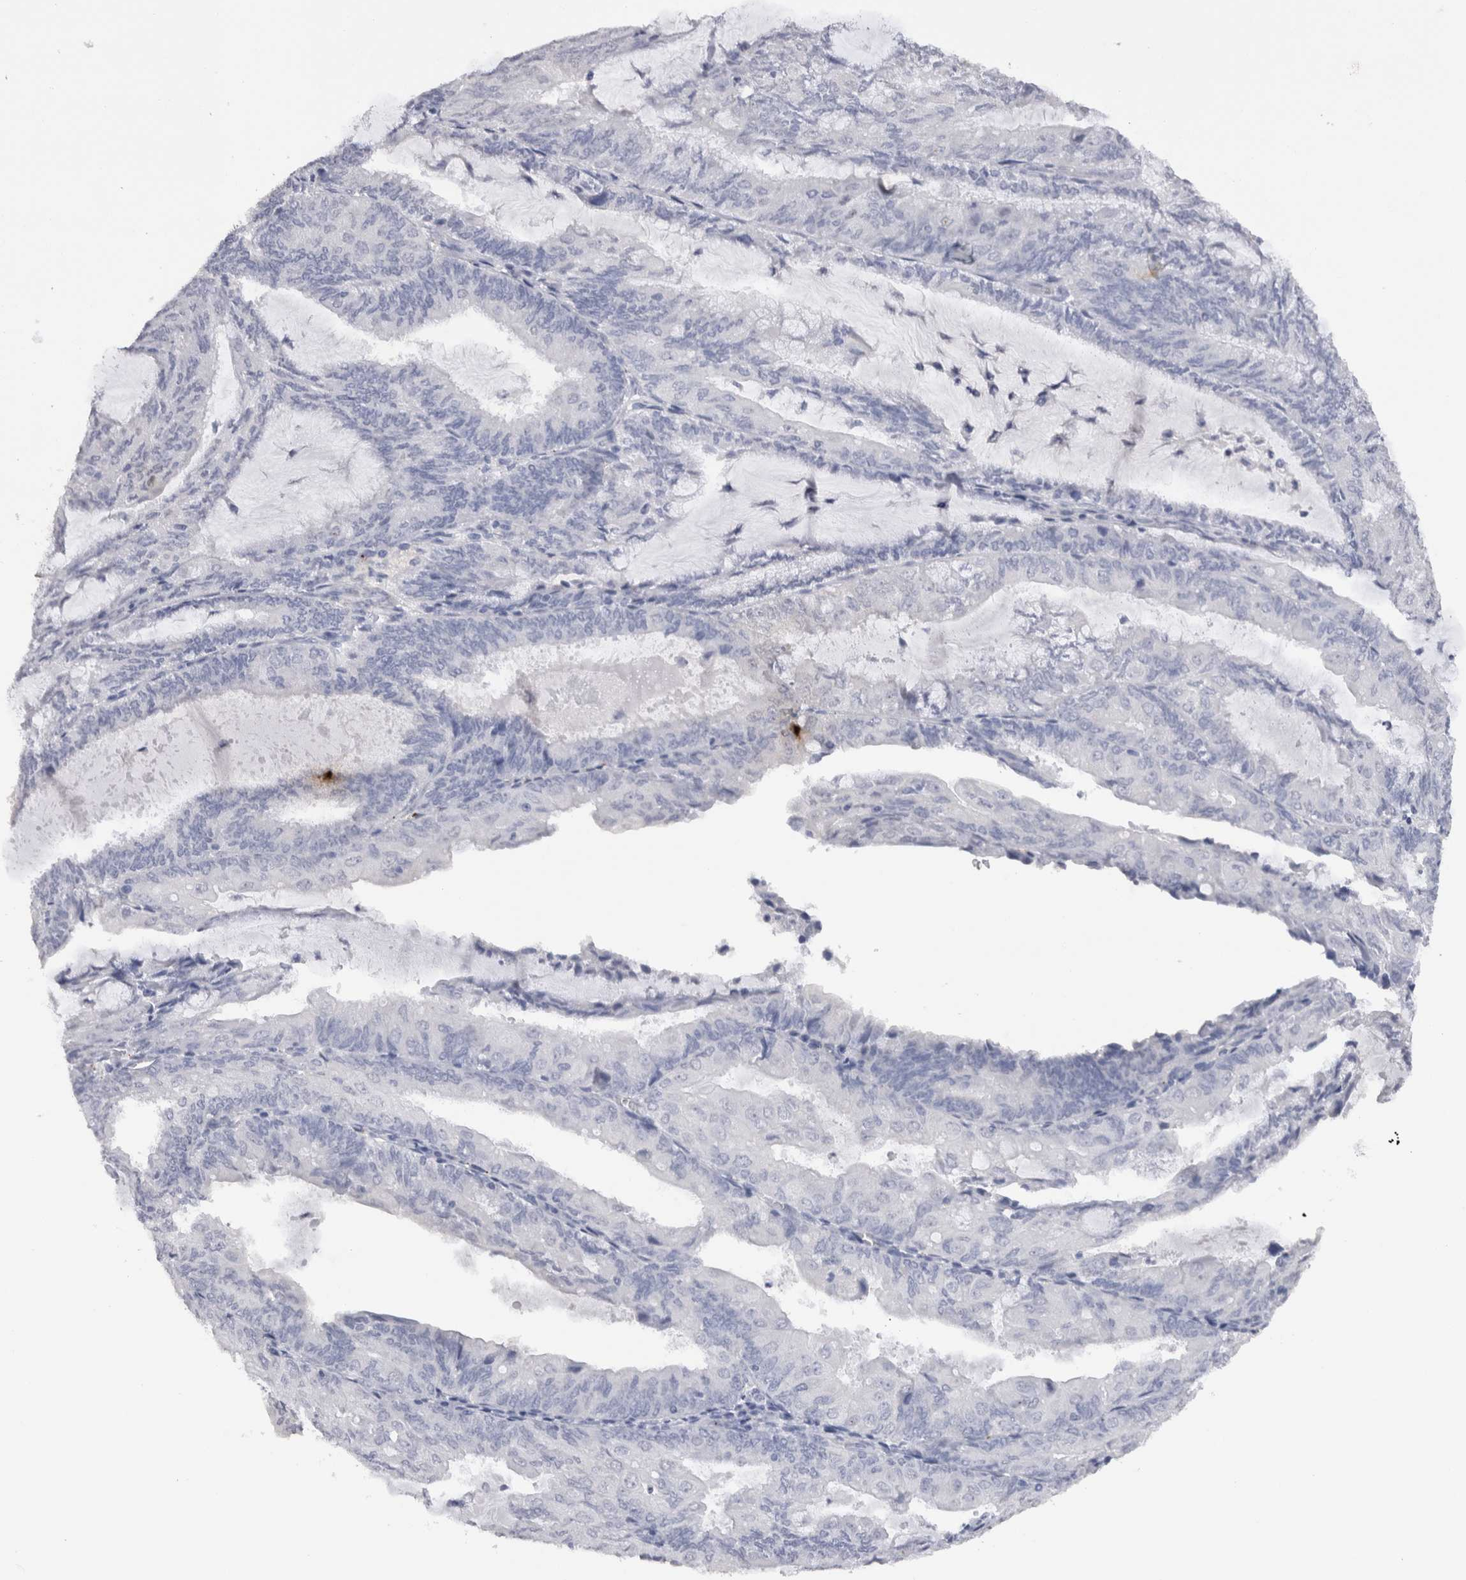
{"staining": {"intensity": "negative", "quantity": "none", "location": "none"}, "tissue": "endometrial cancer", "cell_type": "Tumor cells", "image_type": "cancer", "snomed": [{"axis": "morphology", "description": "Adenocarcinoma, NOS"}, {"axis": "topography", "description": "Endometrium"}], "caption": "The immunohistochemistry histopathology image has no significant expression in tumor cells of endometrial cancer (adenocarcinoma) tissue. Nuclei are stained in blue.", "gene": "CDH6", "patient": {"sex": "female", "age": 81}}